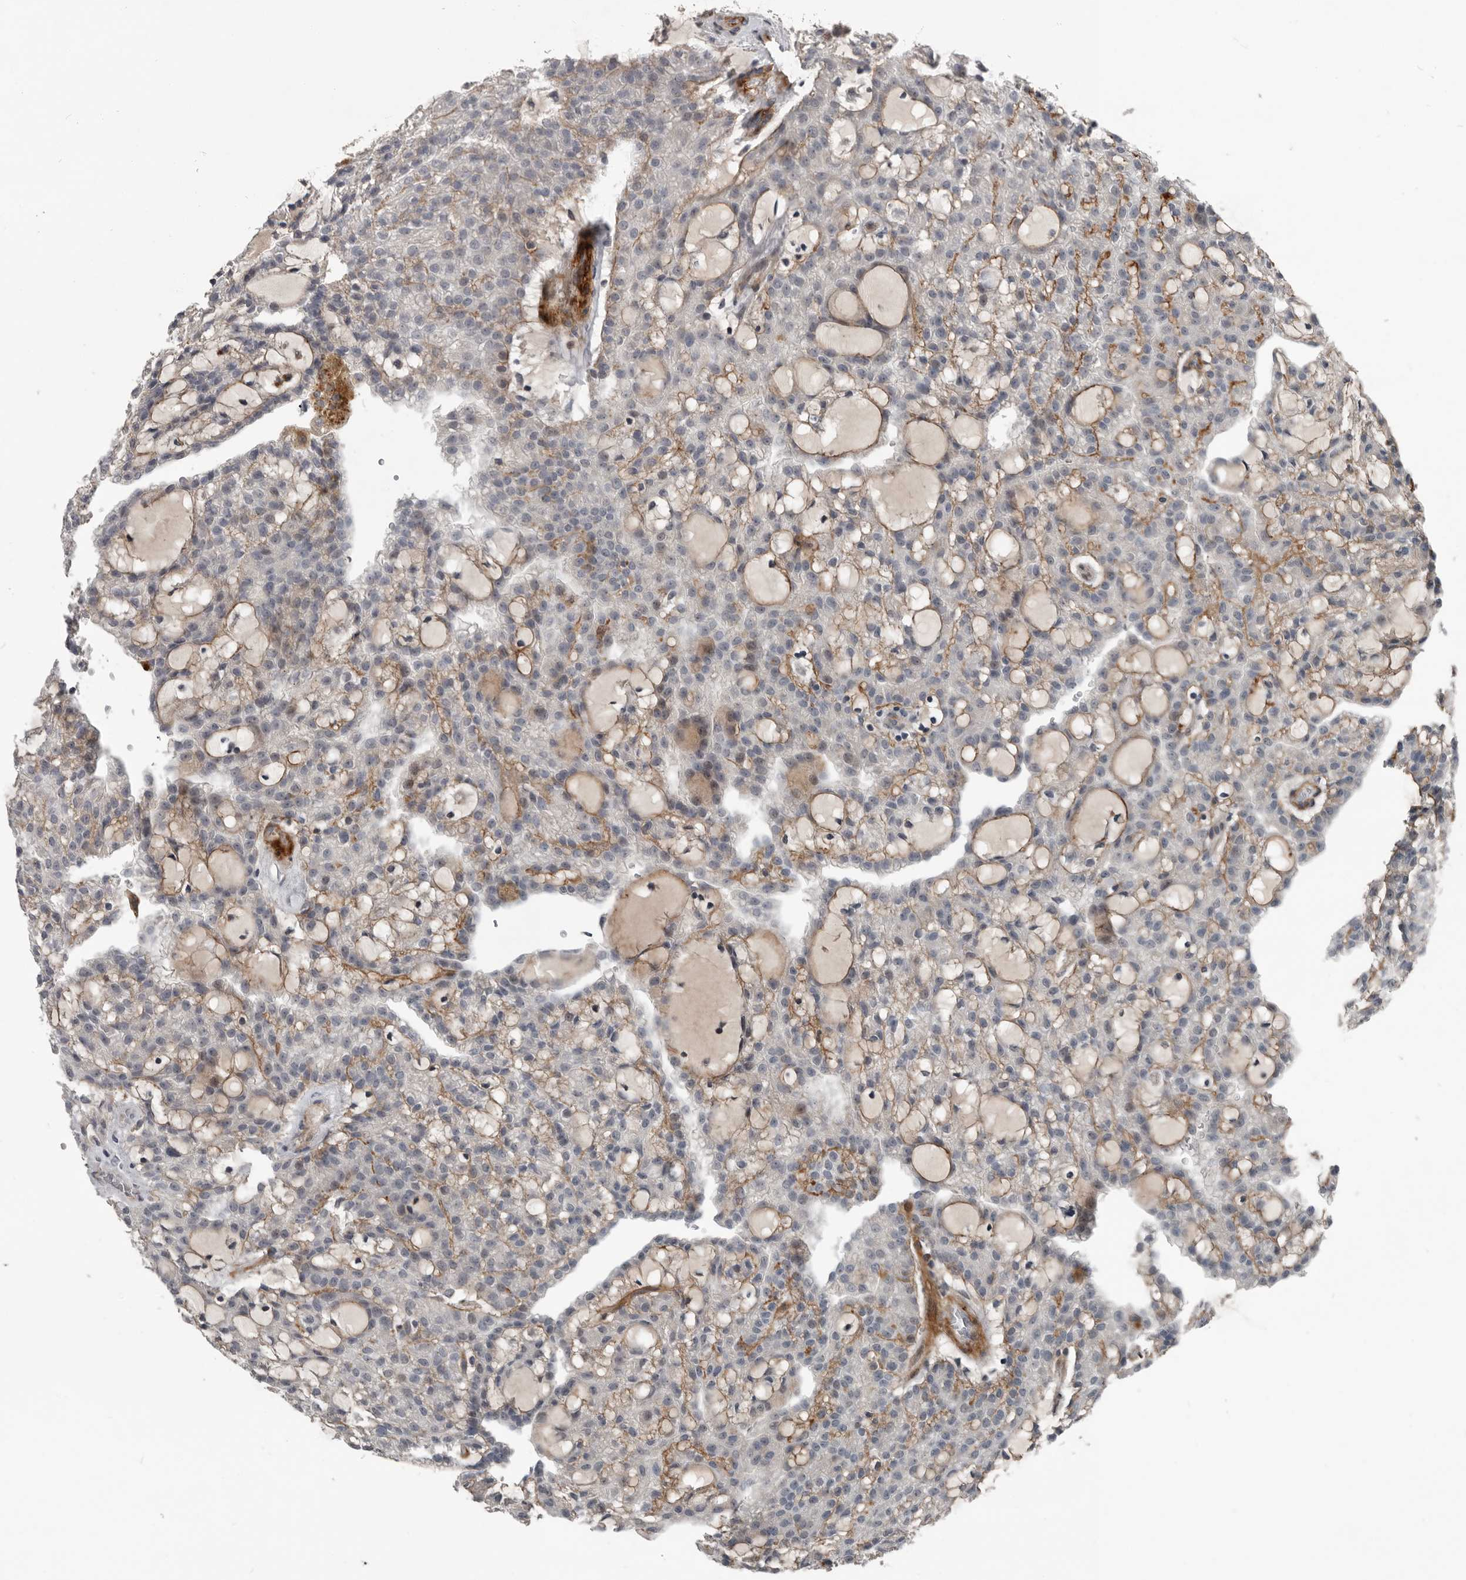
{"staining": {"intensity": "negative", "quantity": "none", "location": "none"}, "tissue": "renal cancer", "cell_type": "Tumor cells", "image_type": "cancer", "snomed": [{"axis": "morphology", "description": "Adenocarcinoma, NOS"}, {"axis": "topography", "description": "Kidney"}], "caption": "An immunohistochemistry (IHC) histopathology image of renal cancer (adenocarcinoma) is shown. There is no staining in tumor cells of renal cancer (adenocarcinoma).", "gene": "C1orf216", "patient": {"sex": "male", "age": 63}}